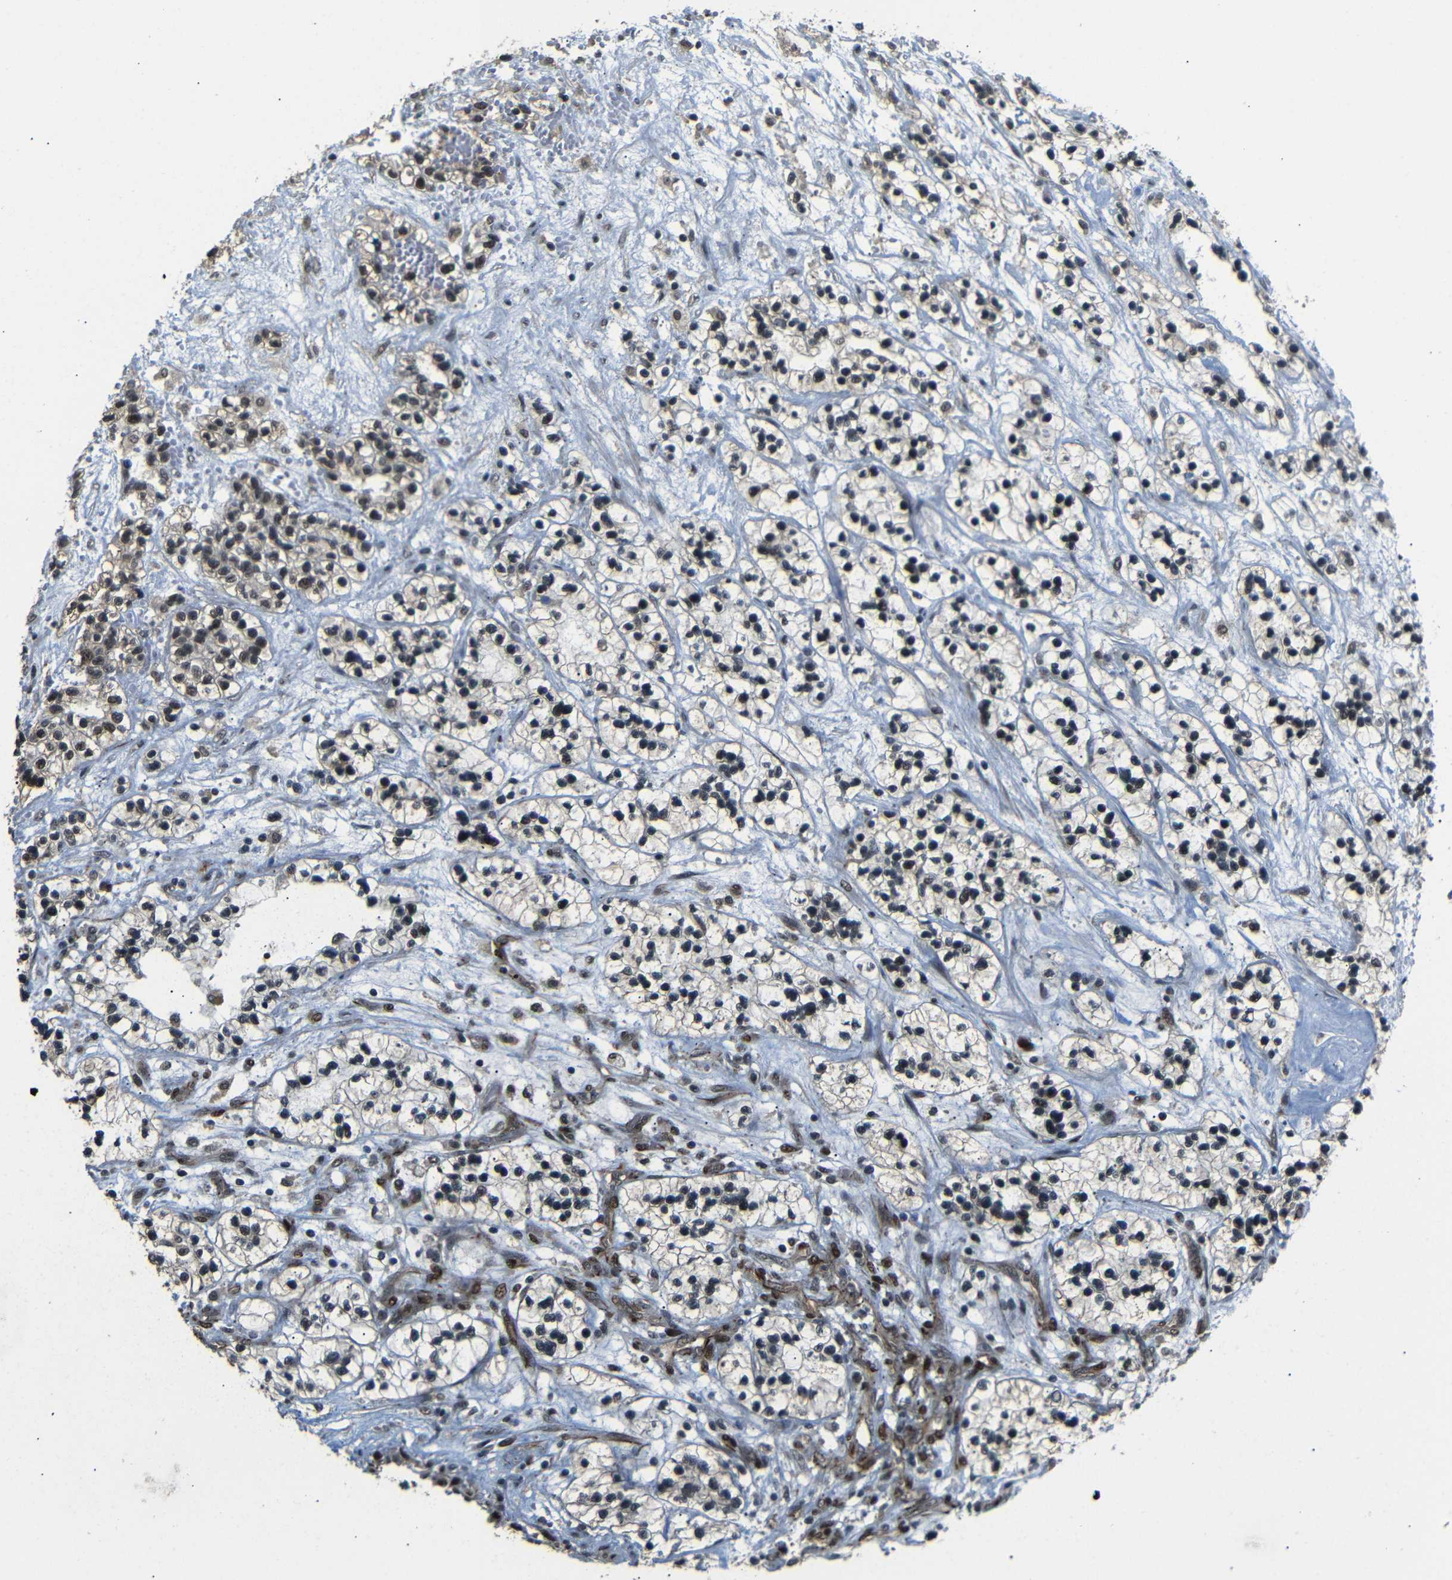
{"staining": {"intensity": "weak", "quantity": "<25%", "location": "cytoplasmic/membranous,nuclear"}, "tissue": "renal cancer", "cell_type": "Tumor cells", "image_type": "cancer", "snomed": [{"axis": "morphology", "description": "Adenocarcinoma, NOS"}, {"axis": "topography", "description": "Kidney"}], "caption": "High magnification brightfield microscopy of renal cancer stained with DAB (brown) and counterstained with hematoxylin (blue): tumor cells show no significant staining.", "gene": "TBX2", "patient": {"sex": "female", "age": 57}}